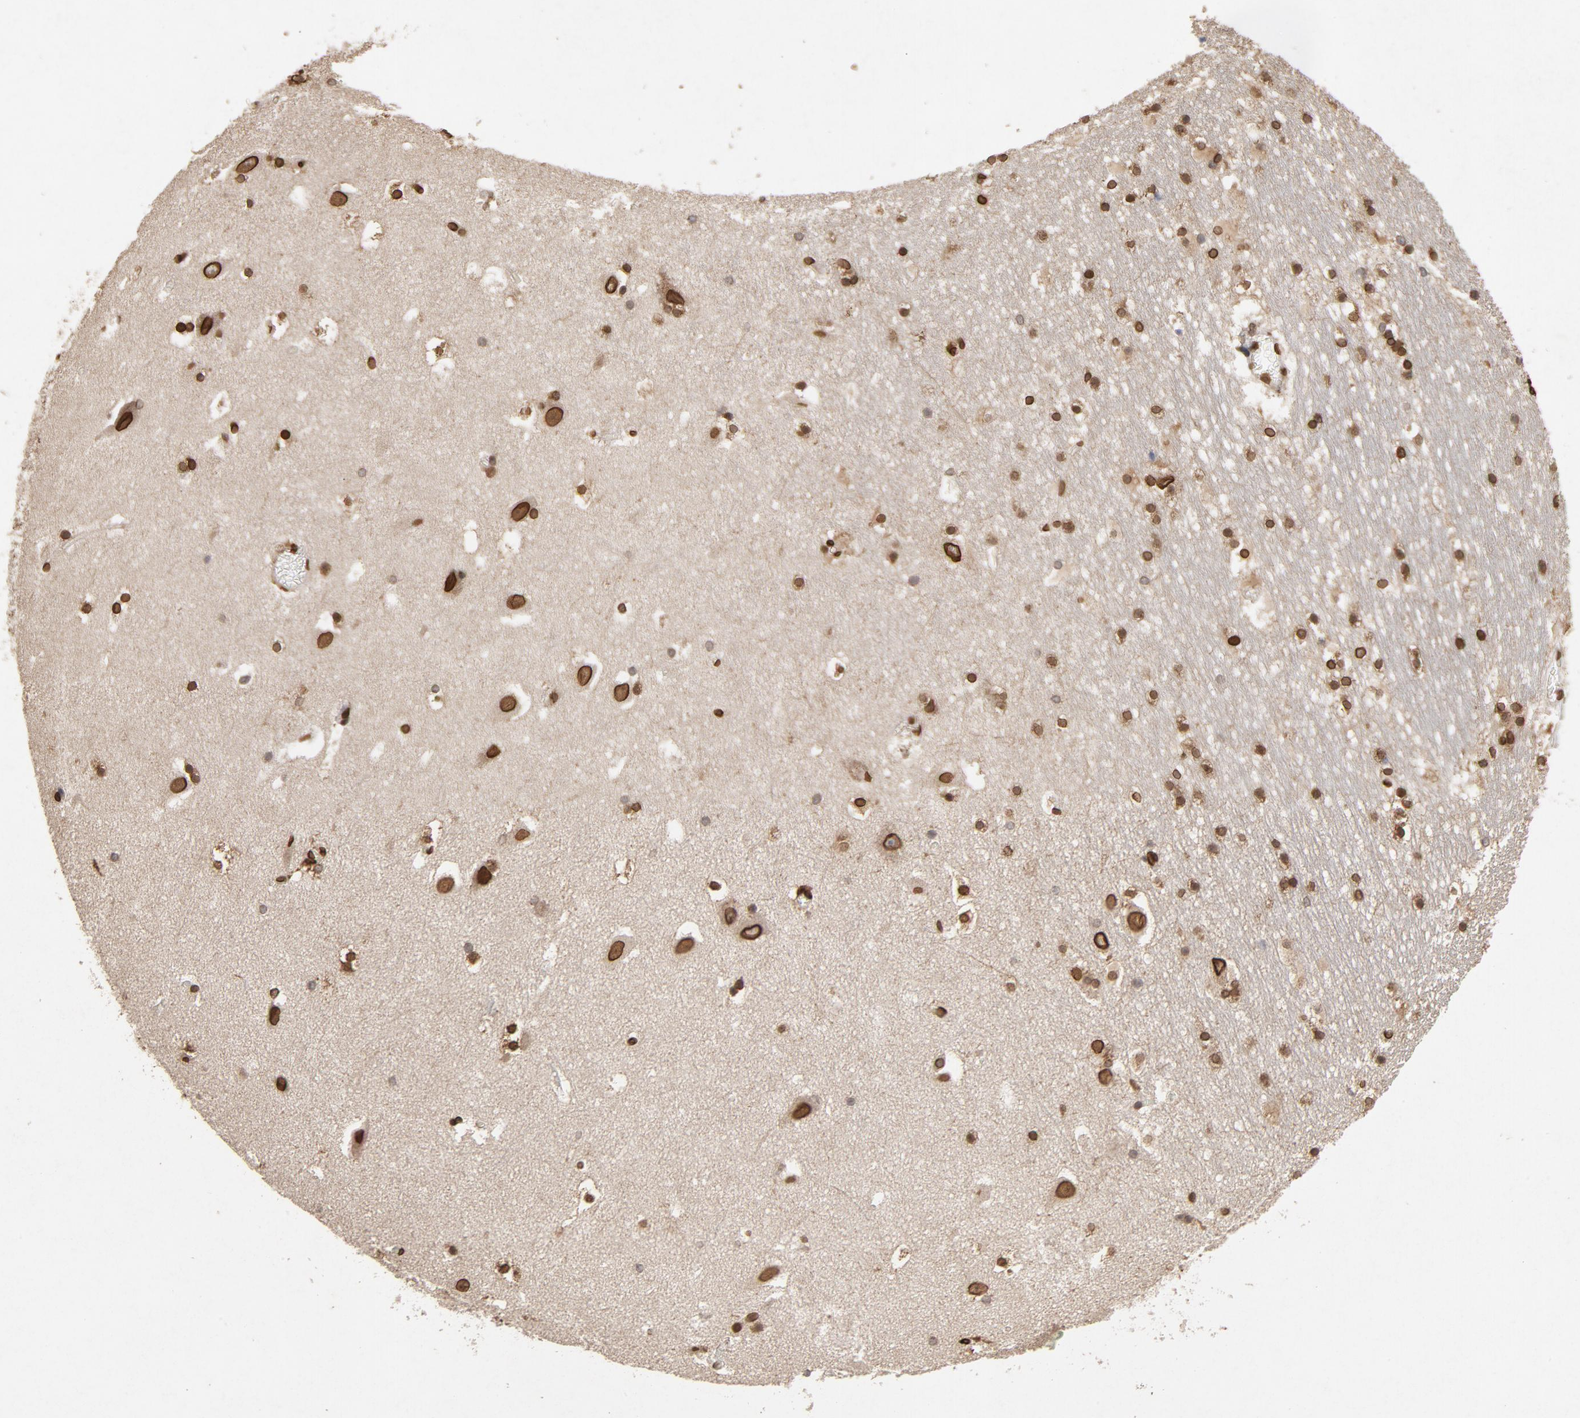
{"staining": {"intensity": "strong", "quantity": ">75%", "location": "cytoplasmic/membranous,nuclear"}, "tissue": "hippocampus", "cell_type": "Glial cells", "image_type": "normal", "snomed": [{"axis": "morphology", "description": "Normal tissue, NOS"}, {"axis": "topography", "description": "Hippocampus"}], "caption": "Immunohistochemical staining of benign hippocampus shows >75% levels of strong cytoplasmic/membranous,nuclear protein positivity in about >75% of glial cells.", "gene": "LMNA", "patient": {"sex": "male", "age": 45}}